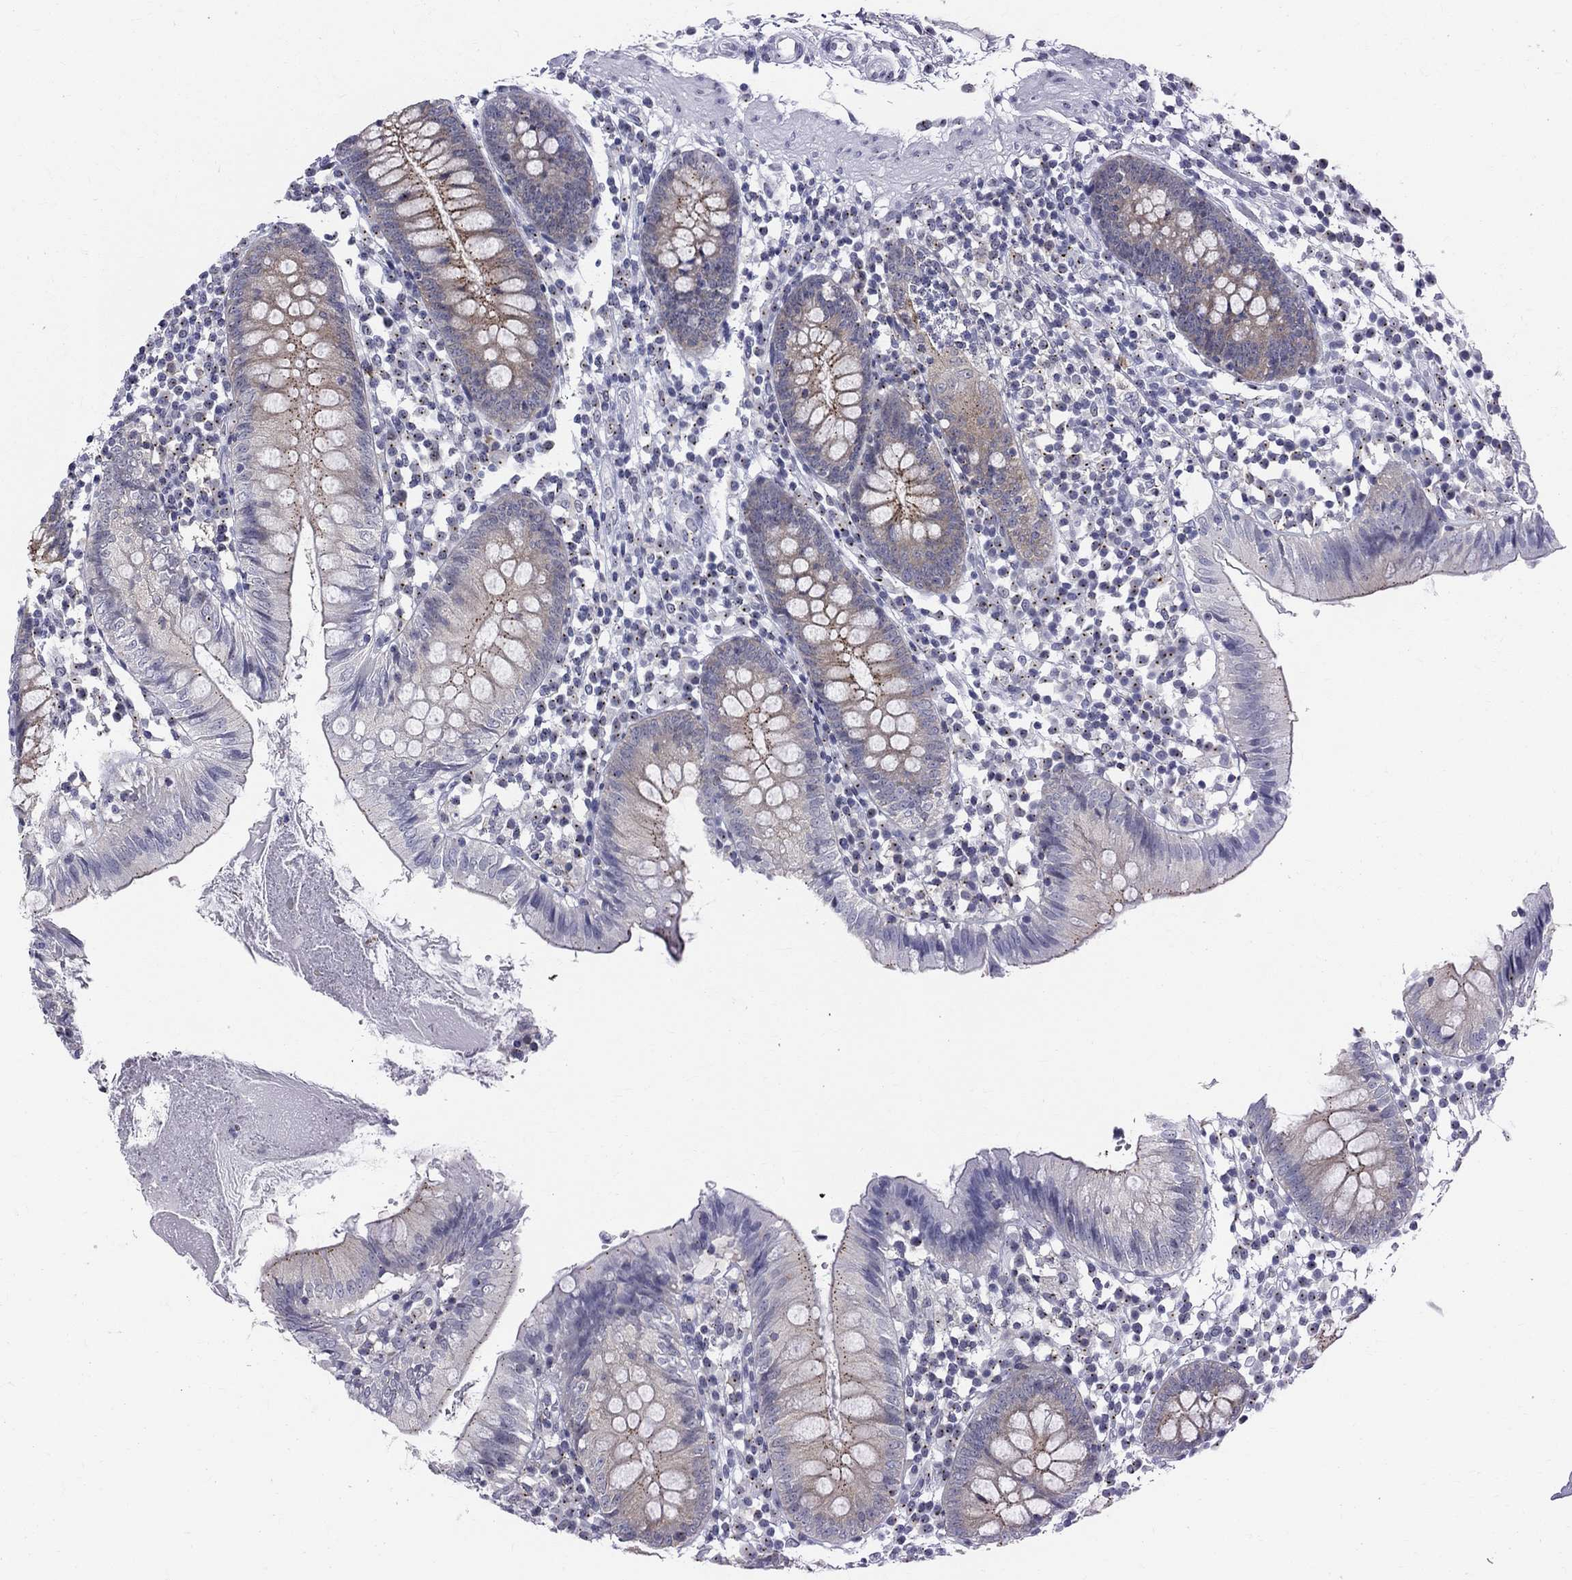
{"staining": {"intensity": "negative", "quantity": "none", "location": "none"}, "tissue": "colon", "cell_type": "Endothelial cells", "image_type": "normal", "snomed": [{"axis": "morphology", "description": "Normal tissue, NOS"}, {"axis": "topography", "description": "Rectum"}], "caption": "Photomicrograph shows no significant protein expression in endothelial cells of benign colon.", "gene": "CEP43", "patient": {"sex": "male", "age": 70}}